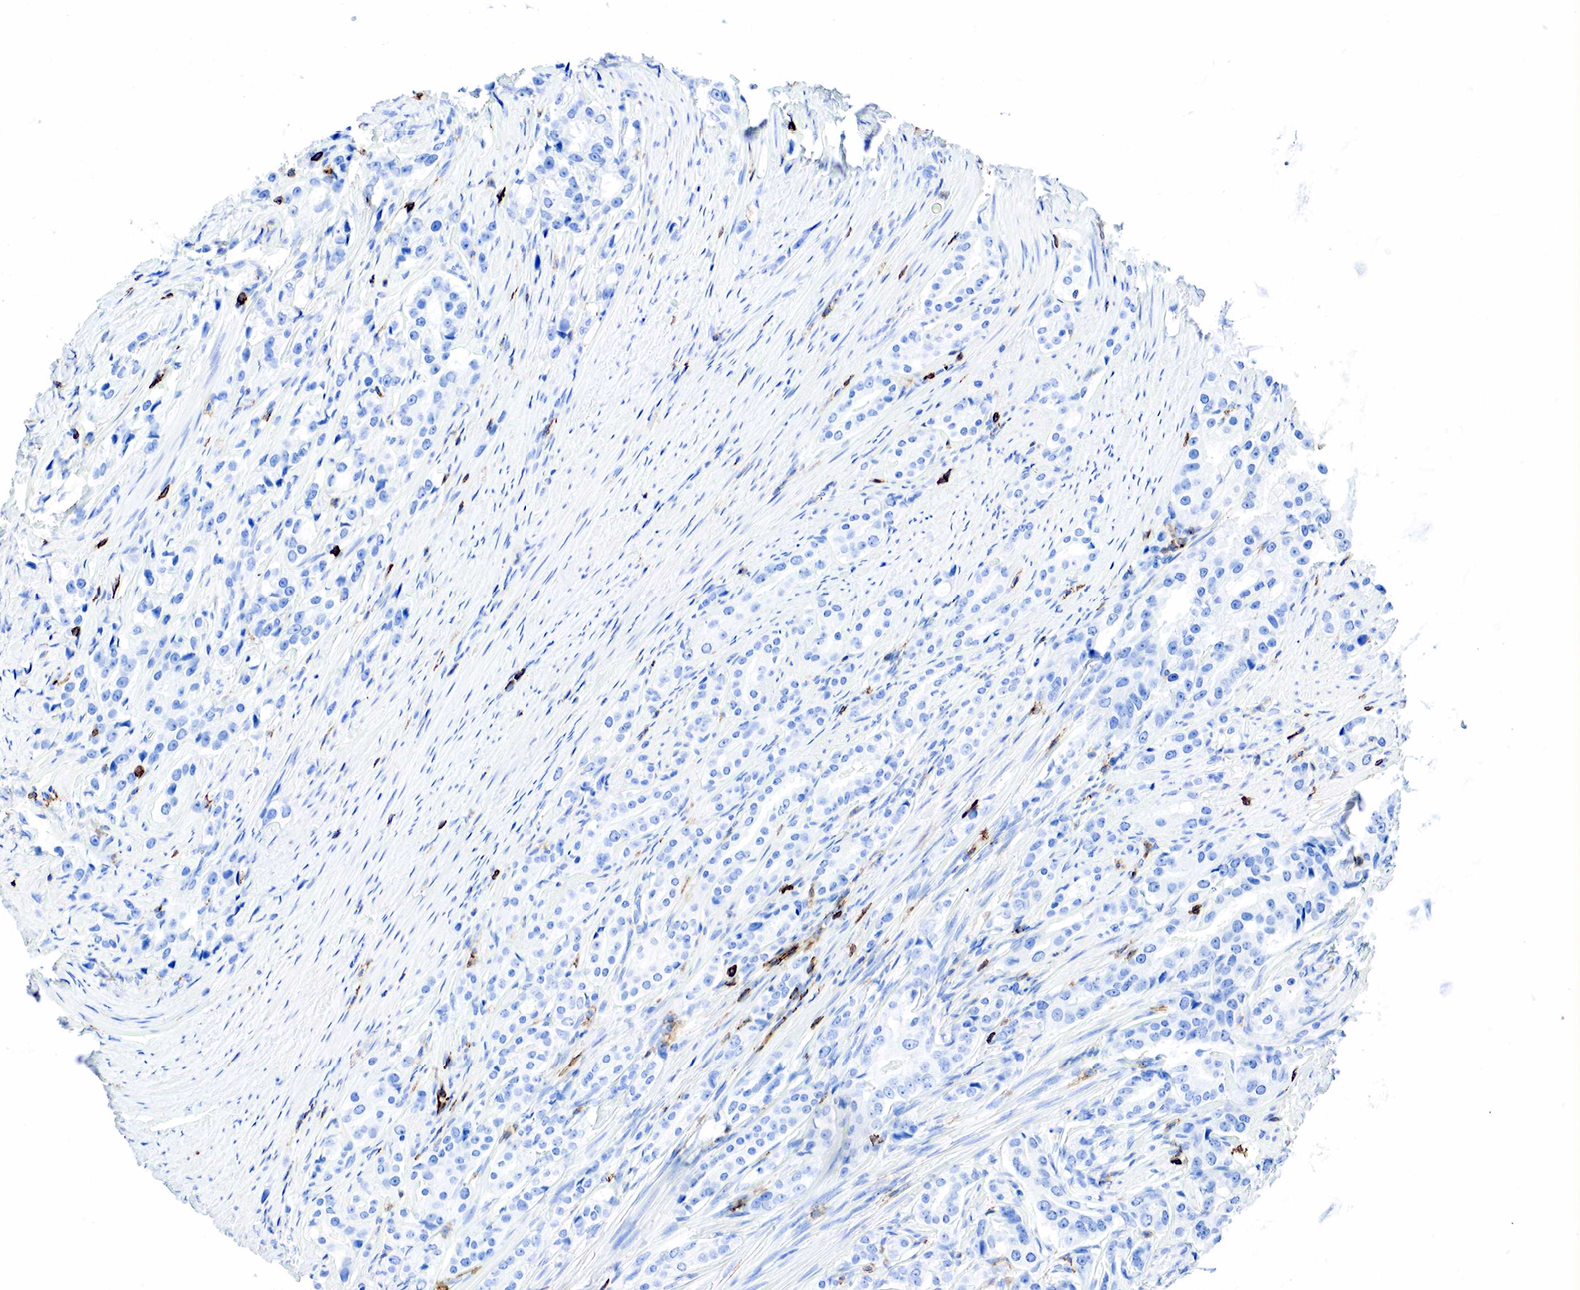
{"staining": {"intensity": "negative", "quantity": "none", "location": "none"}, "tissue": "prostate cancer", "cell_type": "Tumor cells", "image_type": "cancer", "snomed": [{"axis": "morphology", "description": "Adenocarcinoma, Medium grade"}, {"axis": "topography", "description": "Prostate"}], "caption": "The photomicrograph demonstrates no significant positivity in tumor cells of medium-grade adenocarcinoma (prostate). Nuclei are stained in blue.", "gene": "PTPRC", "patient": {"sex": "male", "age": 72}}